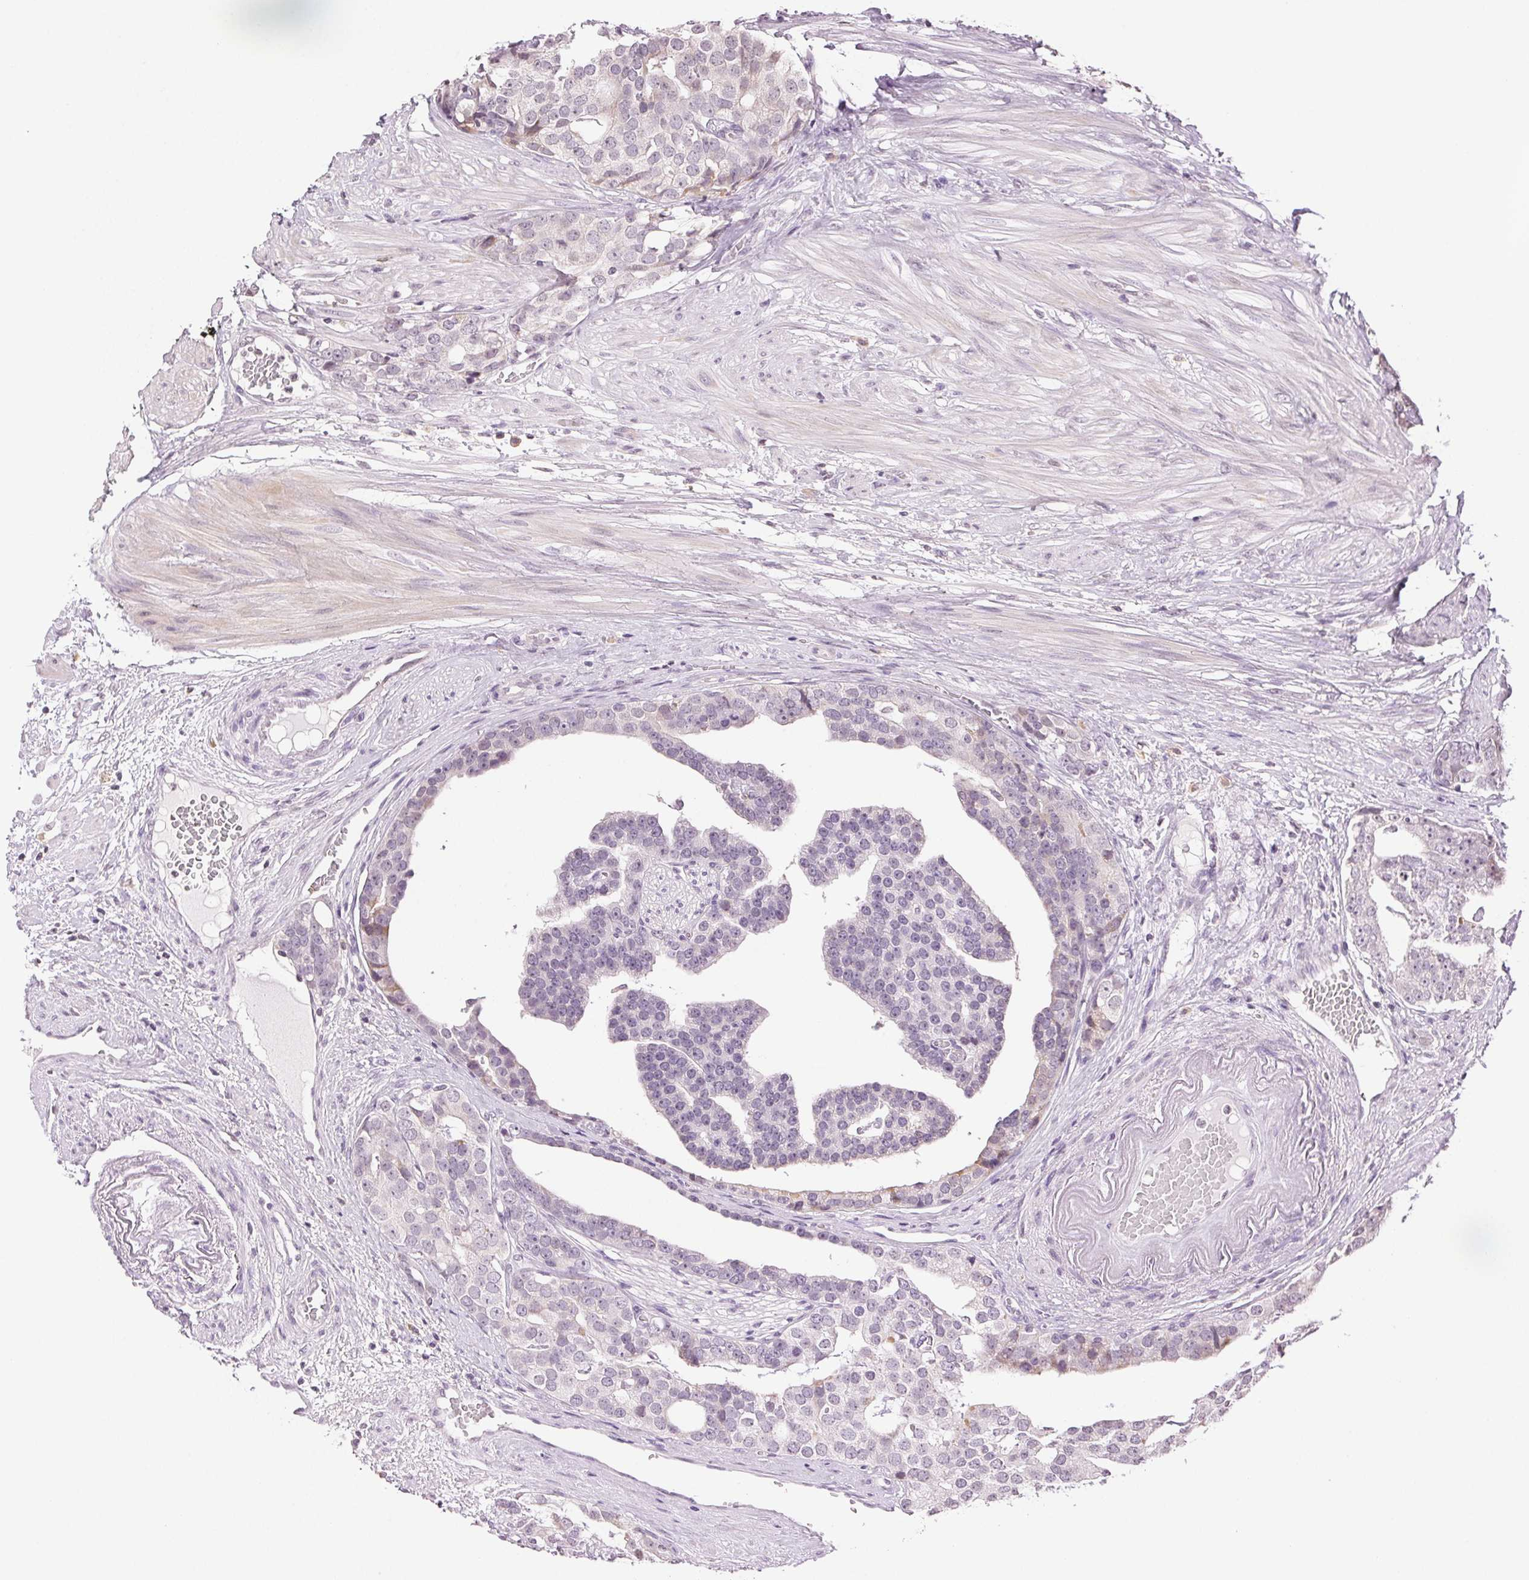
{"staining": {"intensity": "negative", "quantity": "none", "location": "none"}, "tissue": "prostate cancer", "cell_type": "Tumor cells", "image_type": "cancer", "snomed": [{"axis": "morphology", "description": "Adenocarcinoma, High grade"}, {"axis": "topography", "description": "Prostate"}], "caption": "A high-resolution histopathology image shows immunohistochemistry (IHC) staining of adenocarcinoma (high-grade) (prostate), which displays no significant positivity in tumor cells.", "gene": "TNNT3", "patient": {"sex": "male", "age": 71}}